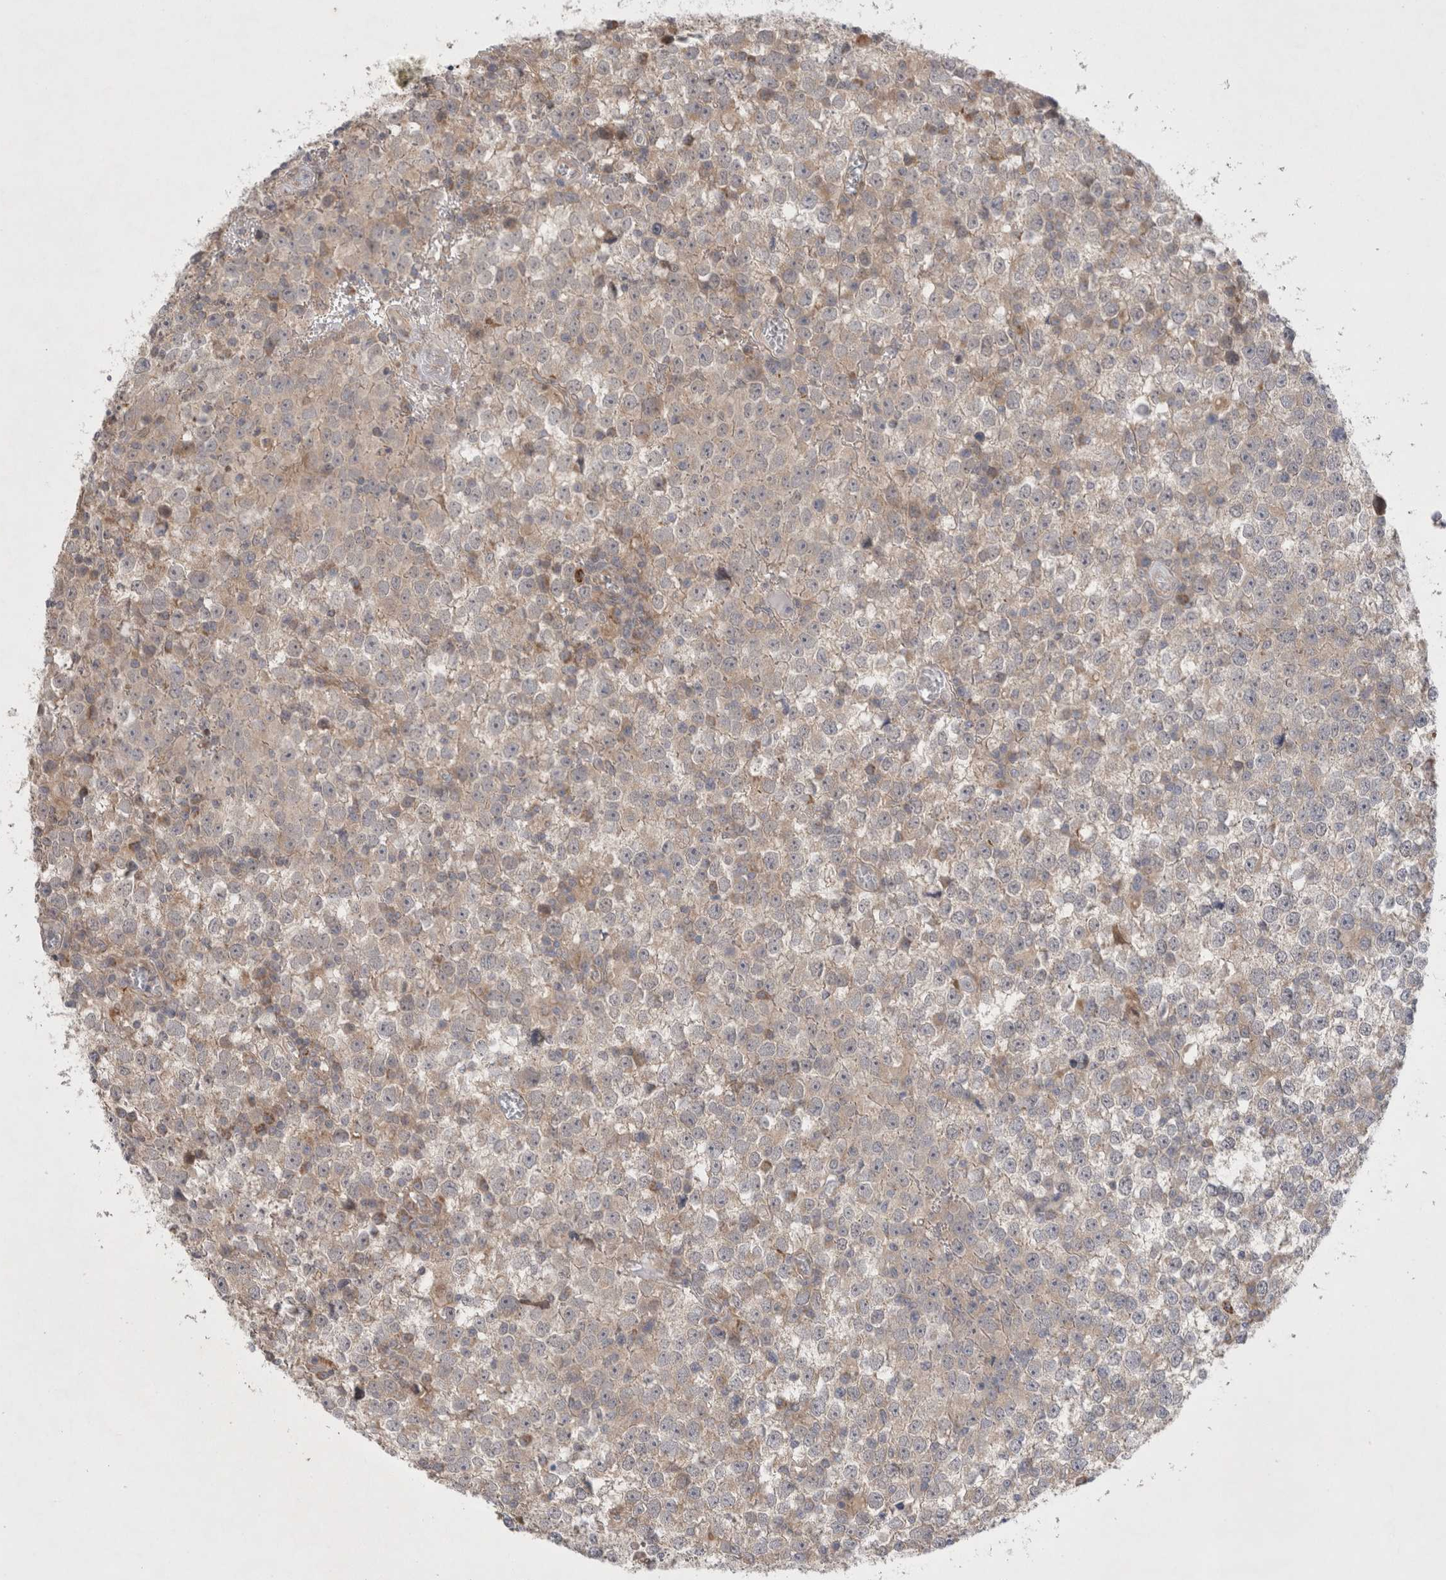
{"staining": {"intensity": "weak", "quantity": "<25%", "location": "cytoplasmic/membranous"}, "tissue": "testis cancer", "cell_type": "Tumor cells", "image_type": "cancer", "snomed": [{"axis": "morphology", "description": "Seminoma, NOS"}, {"axis": "topography", "description": "Testis"}], "caption": "Photomicrograph shows no protein staining in tumor cells of testis seminoma tissue.", "gene": "GSDMB", "patient": {"sex": "male", "age": 65}}